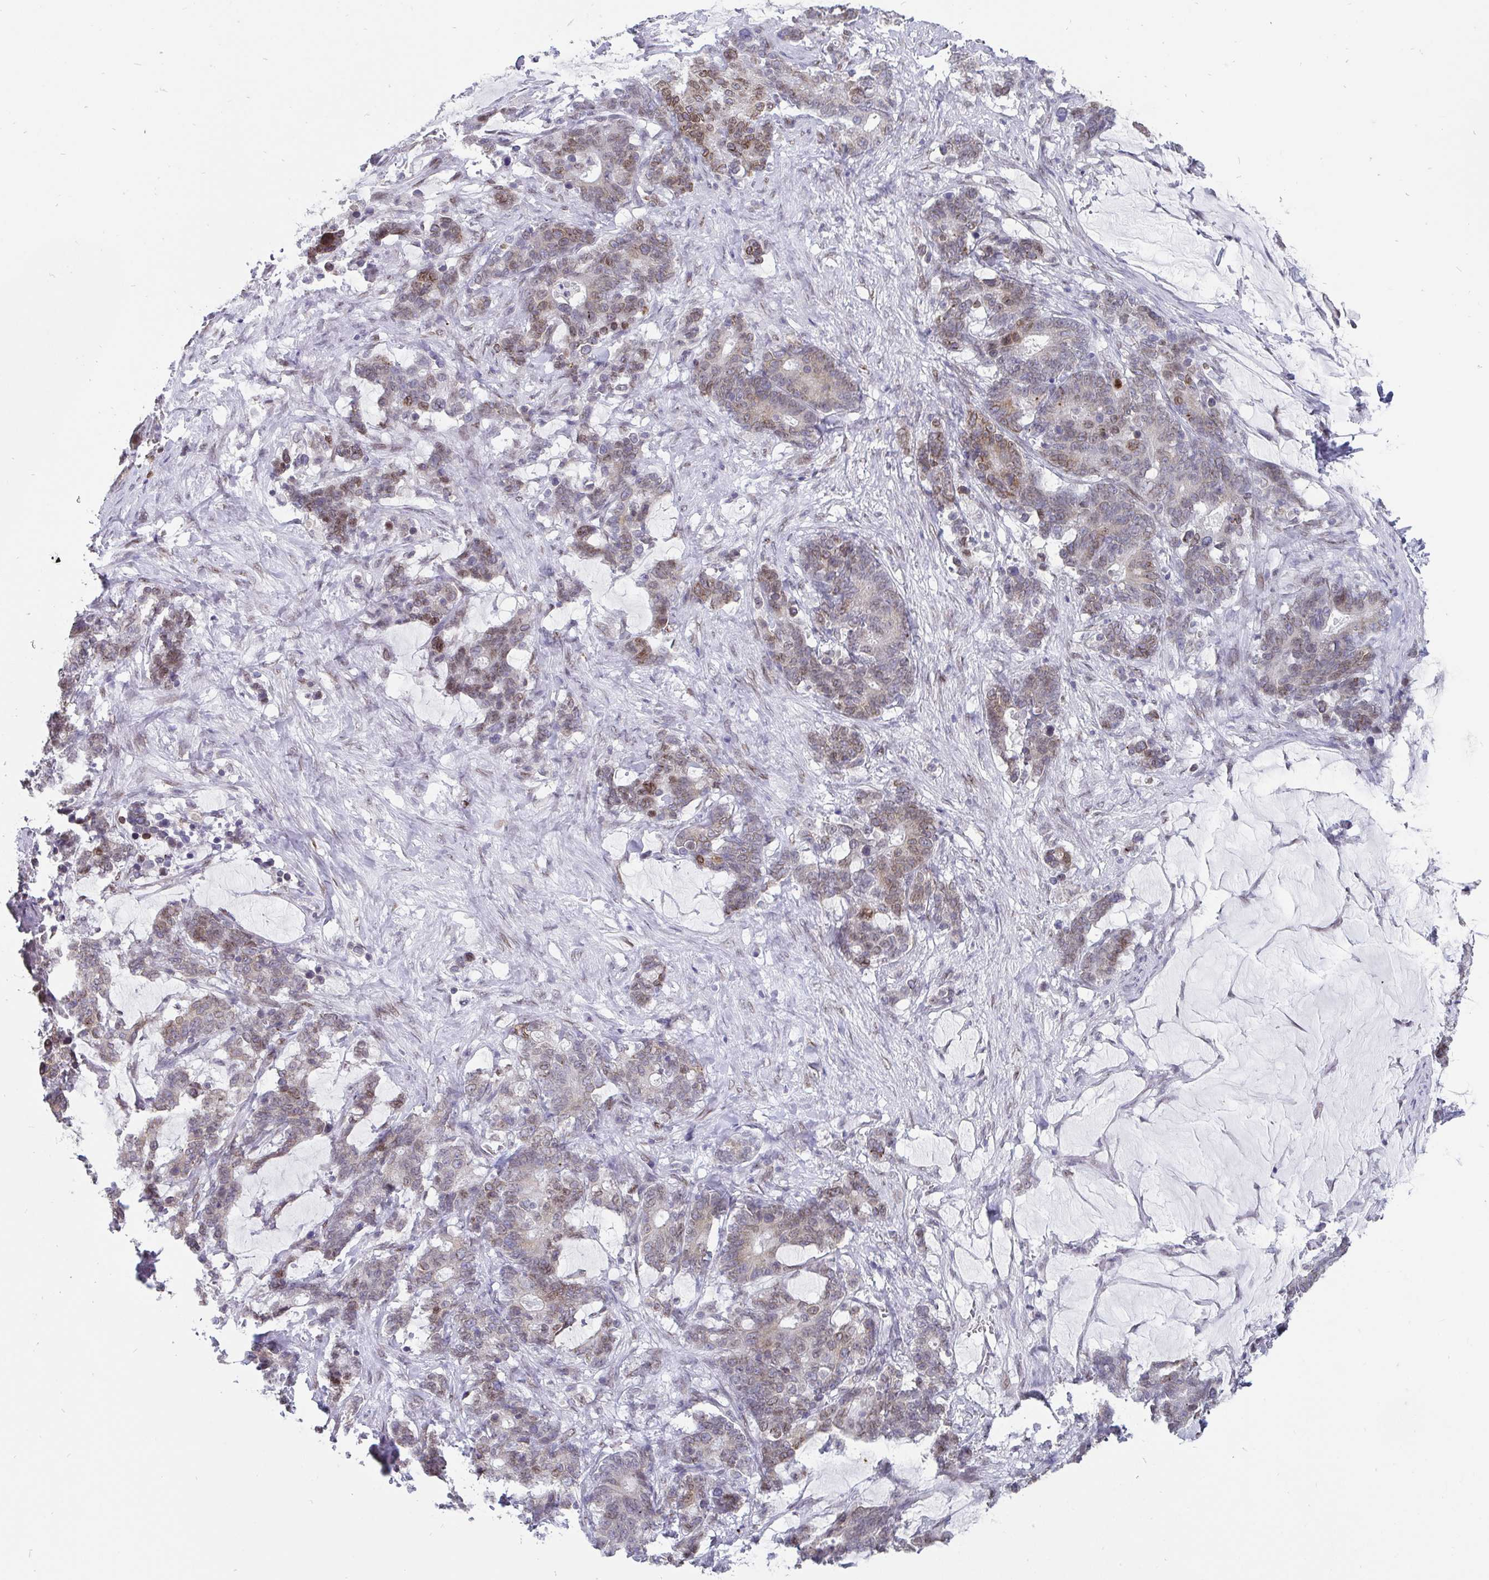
{"staining": {"intensity": "weak", "quantity": "25%-75%", "location": "nuclear"}, "tissue": "stomach cancer", "cell_type": "Tumor cells", "image_type": "cancer", "snomed": [{"axis": "morphology", "description": "Normal tissue, NOS"}, {"axis": "morphology", "description": "Adenocarcinoma, NOS"}, {"axis": "topography", "description": "Stomach"}], "caption": "A brown stain highlights weak nuclear staining of a protein in human adenocarcinoma (stomach) tumor cells.", "gene": "EMD", "patient": {"sex": "female", "age": 64}}